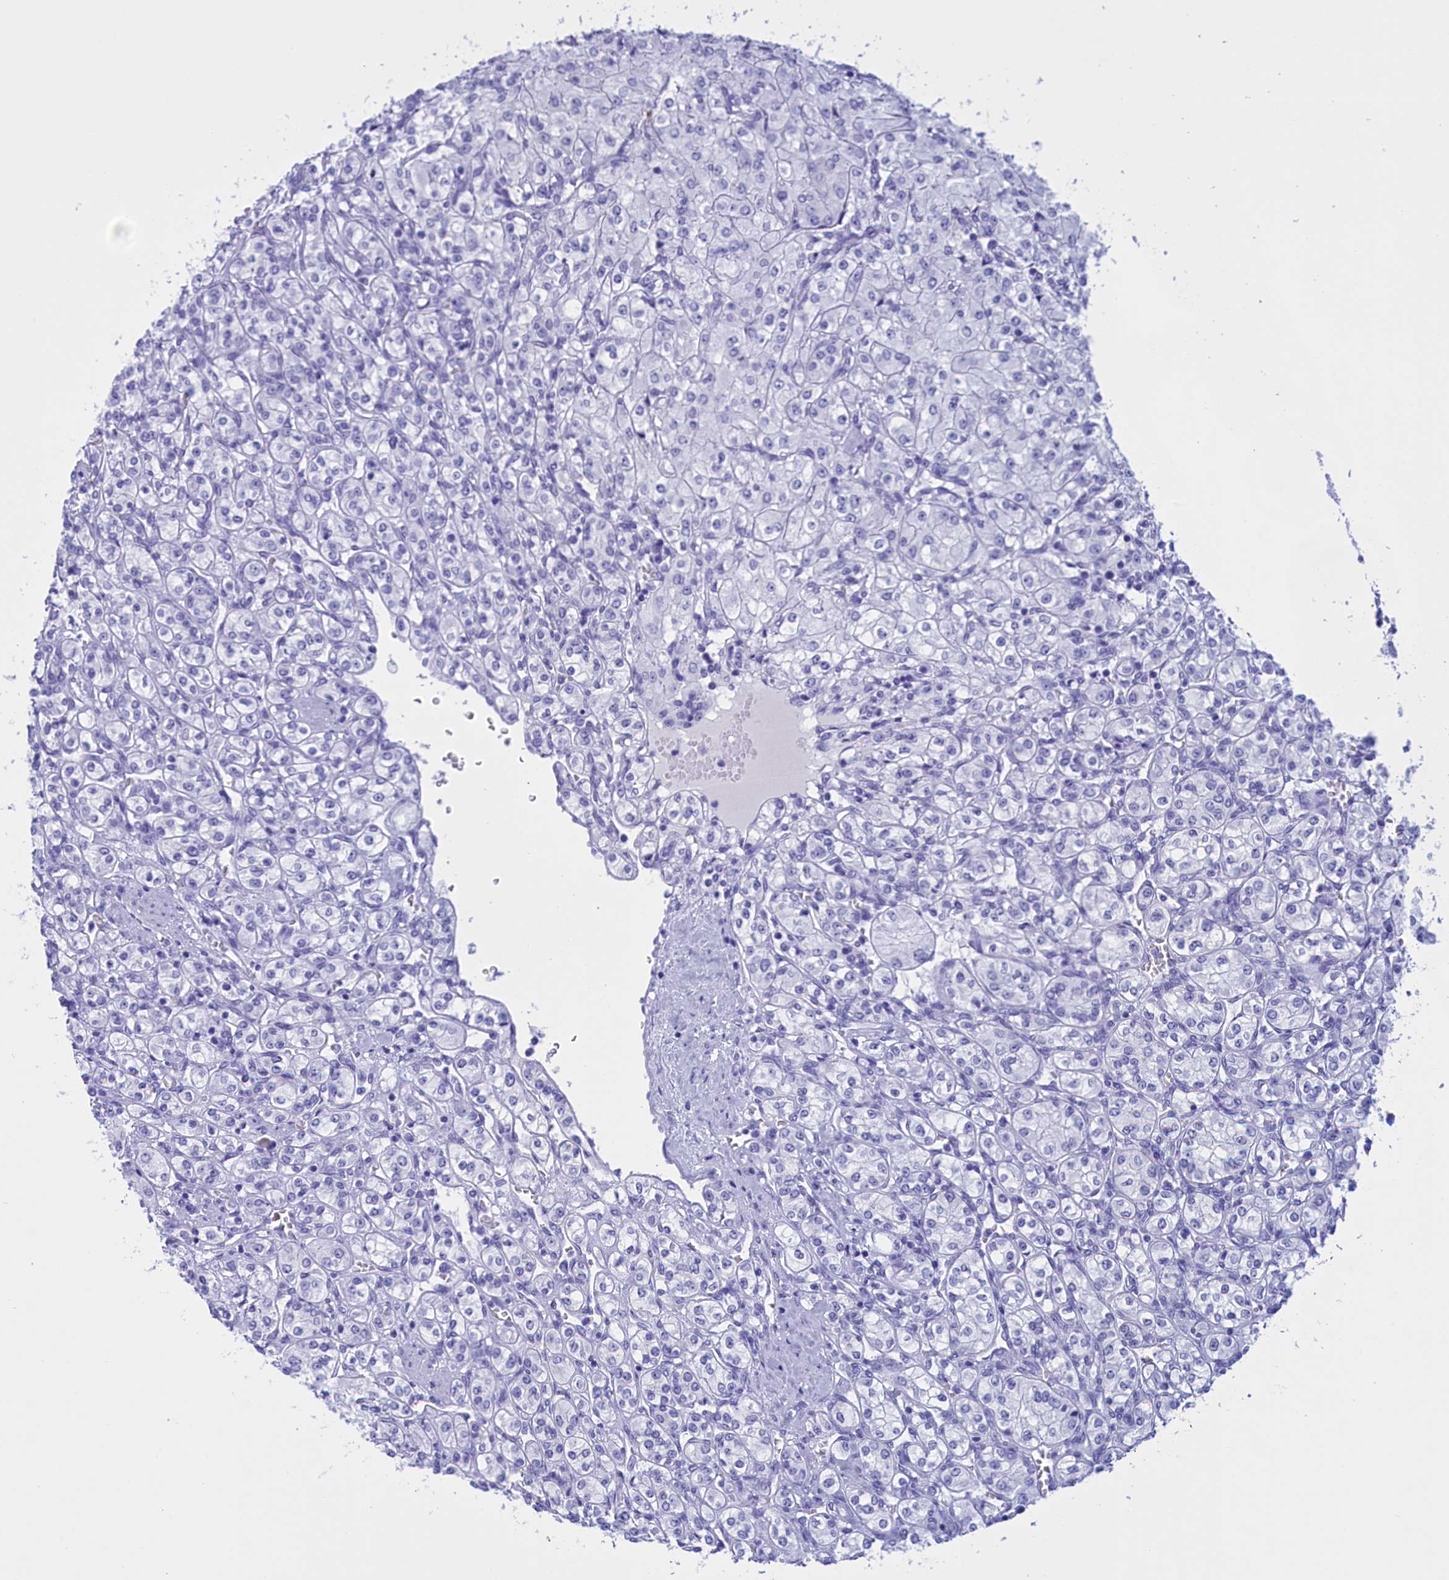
{"staining": {"intensity": "negative", "quantity": "none", "location": "none"}, "tissue": "renal cancer", "cell_type": "Tumor cells", "image_type": "cancer", "snomed": [{"axis": "morphology", "description": "Adenocarcinoma, NOS"}, {"axis": "topography", "description": "Kidney"}], "caption": "High magnification brightfield microscopy of renal adenocarcinoma stained with DAB (3,3'-diaminobenzidine) (brown) and counterstained with hematoxylin (blue): tumor cells show no significant staining.", "gene": "BRI3", "patient": {"sex": "male", "age": 77}}